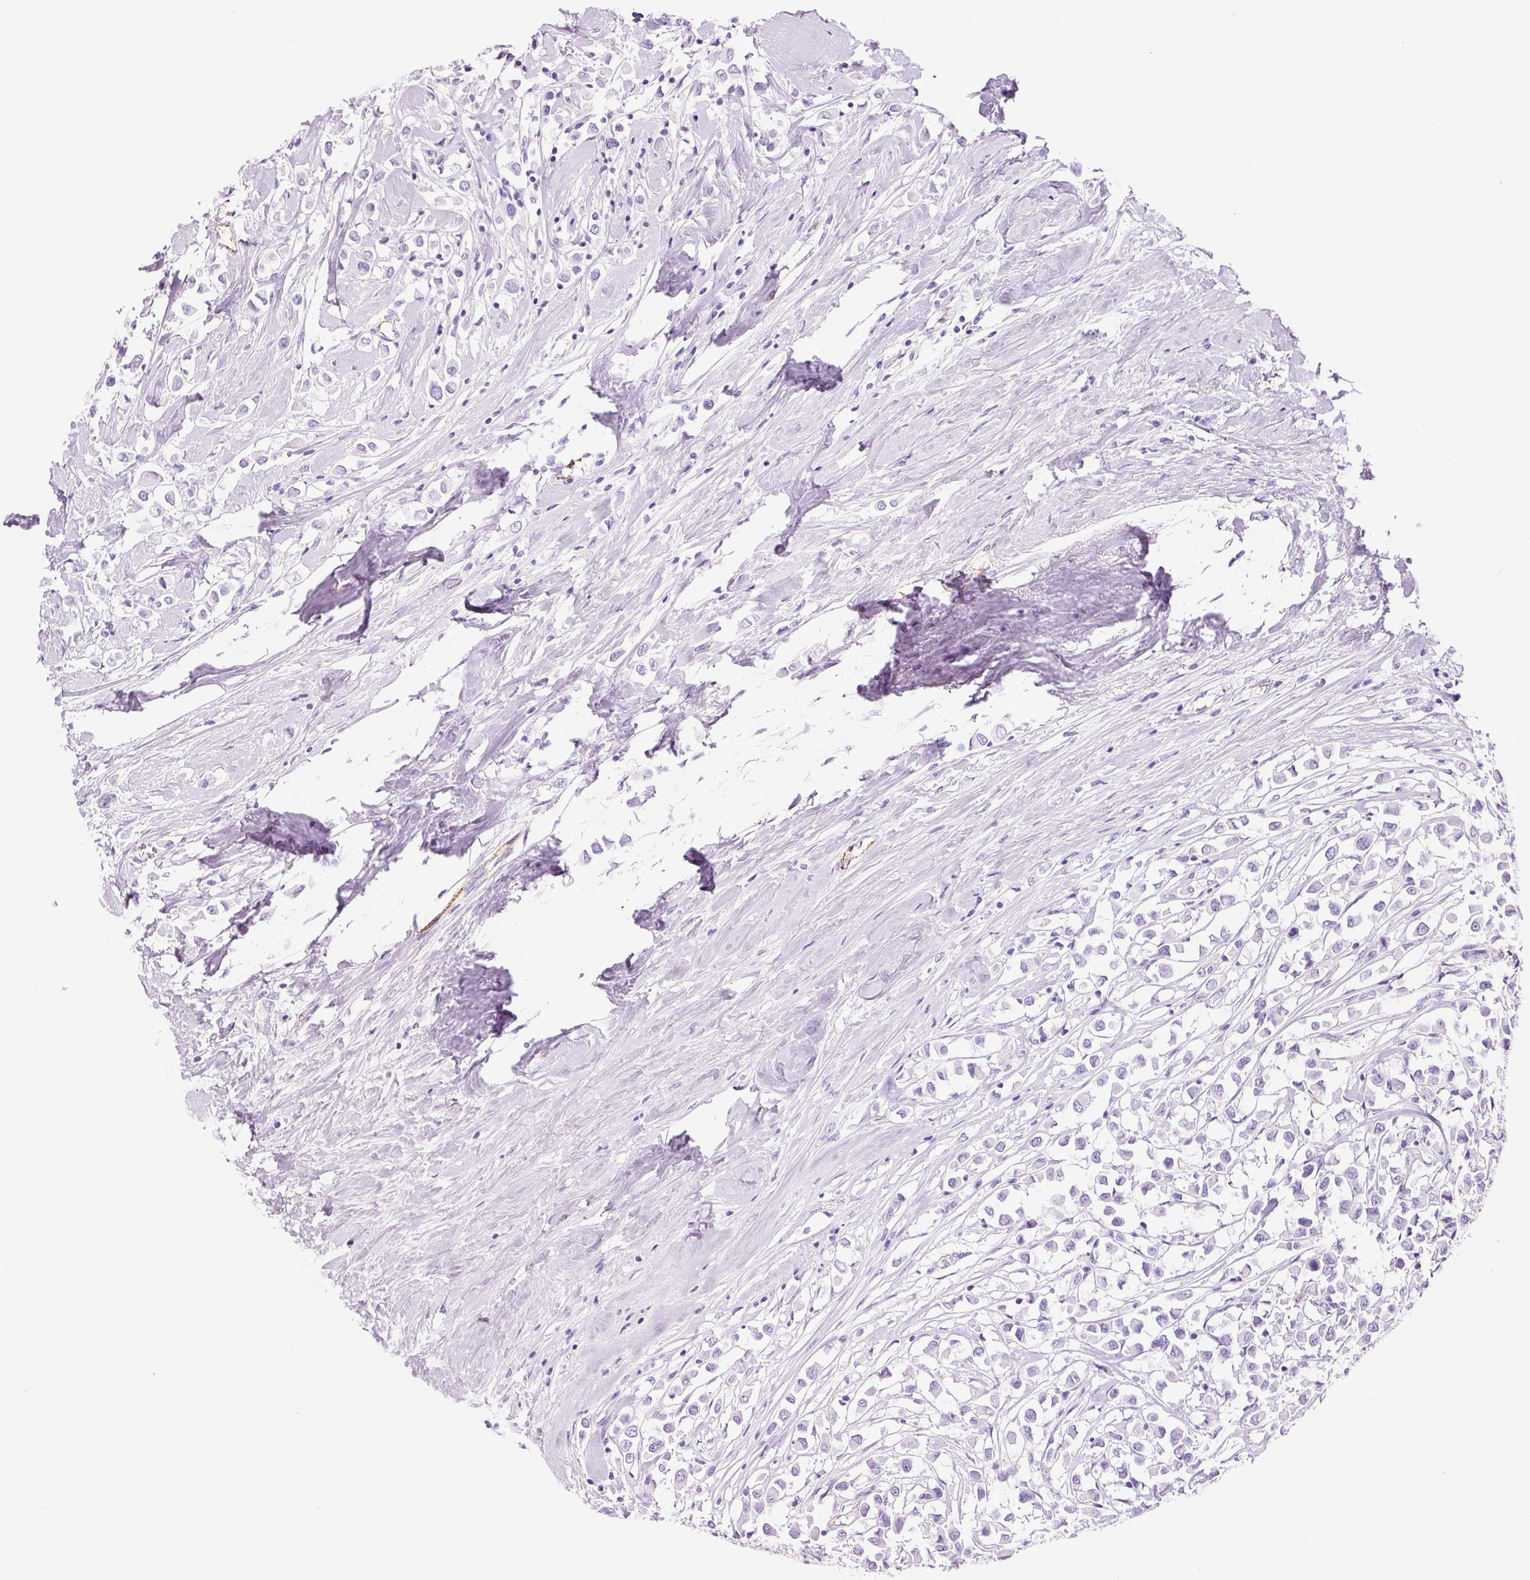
{"staining": {"intensity": "negative", "quantity": "none", "location": "none"}, "tissue": "breast cancer", "cell_type": "Tumor cells", "image_type": "cancer", "snomed": [{"axis": "morphology", "description": "Duct carcinoma"}, {"axis": "topography", "description": "Breast"}], "caption": "This histopathology image is of breast cancer (infiltrating ductal carcinoma) stained with immunohistochemistry to label a protein in brown with the nuclei are counter-stained blue. There is no positivity in tumor cells.", "gene": "ADSS1", "patient": {"sex": "female", "age": 61}}